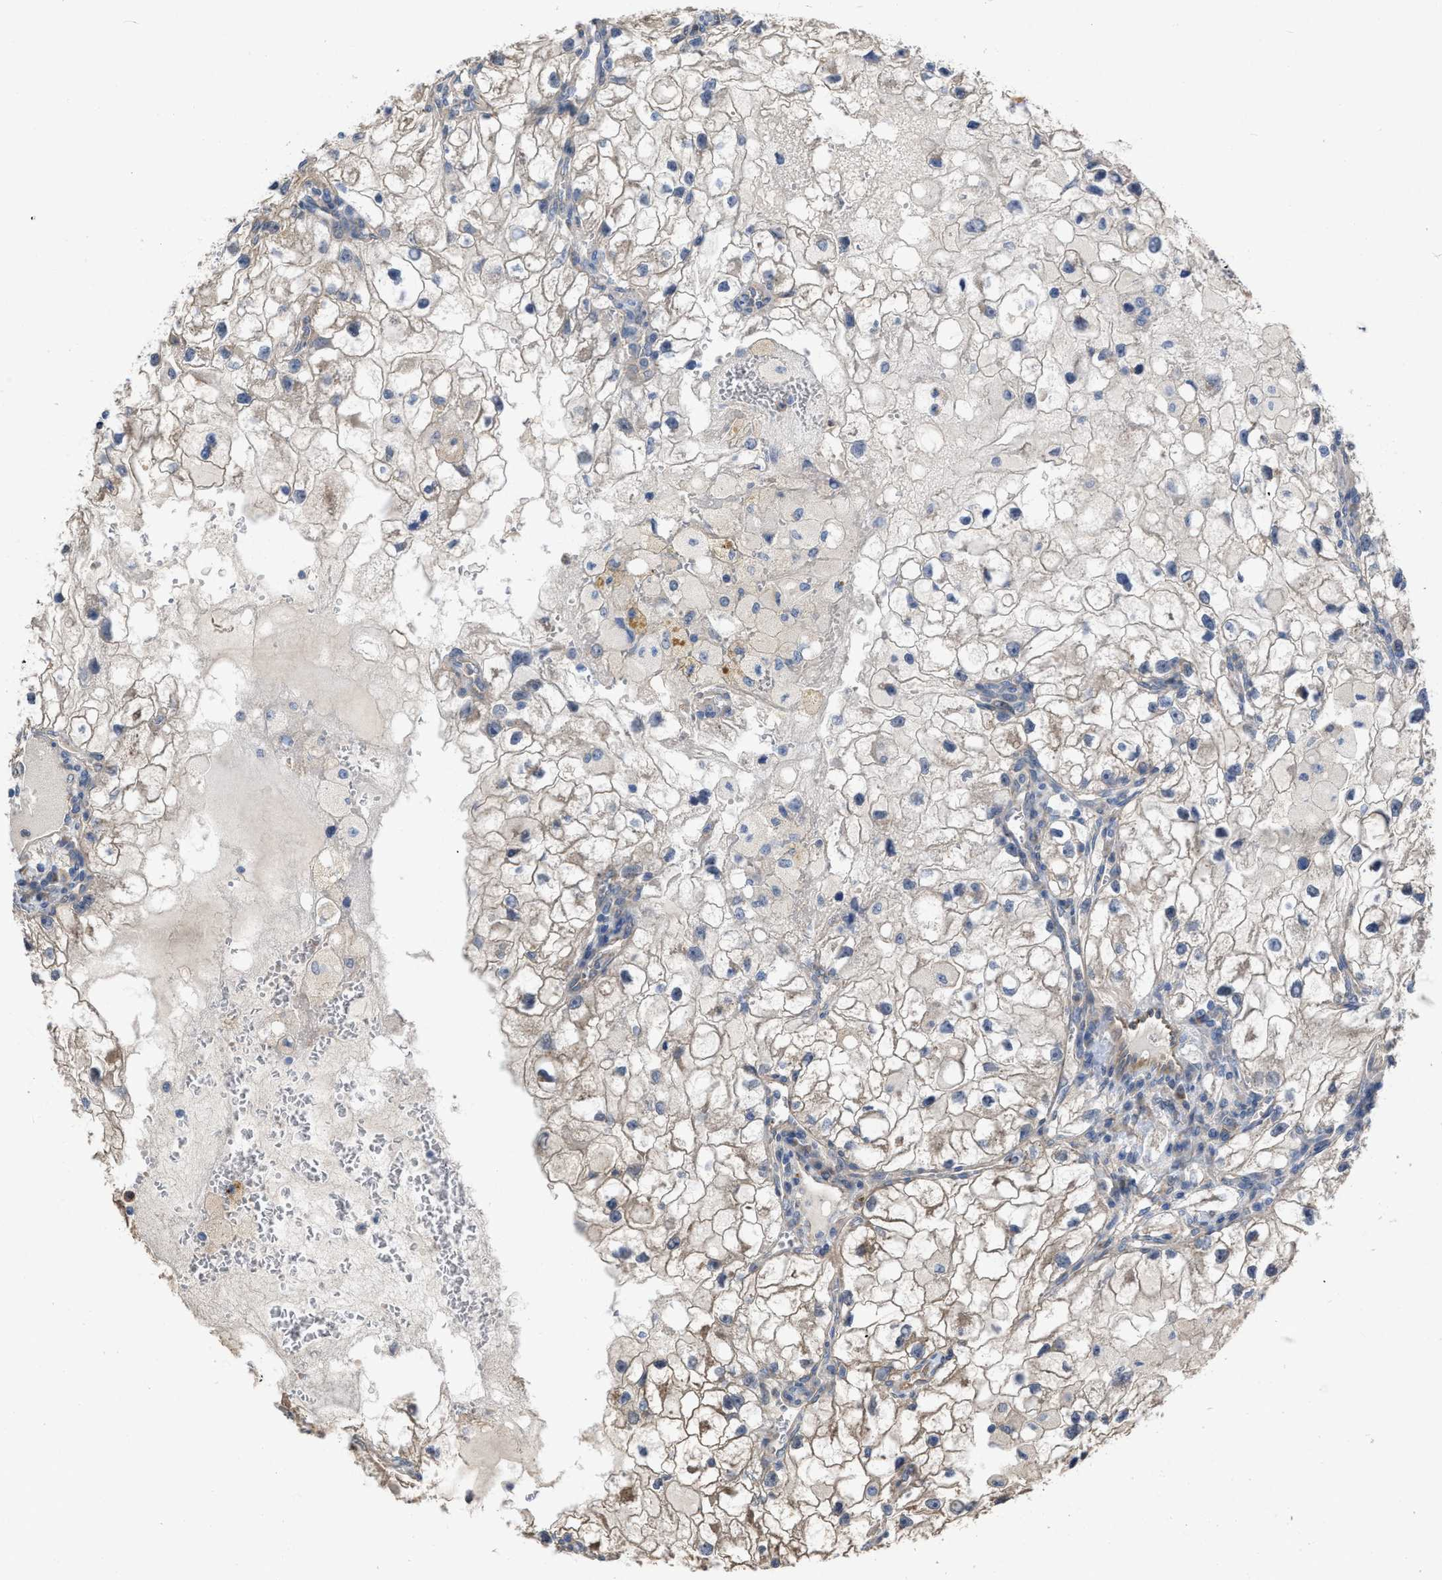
{"staining": {"intensity": "weak", "quantity": "25%-75%", "location": "cytoplasmic/membranous"}, "tissue": "renal cancer", "cell_type": "Tumor cells", "image_type": "cancer", "snomed": [{"axis": "morphology", "description": "Adenocarcinoma, NOS"}, {"axis": "topography", "description": "Kidney"}], "caption": "Protein expression analysis of renal adenocarcinoma displays weak cytoplasmic/membranous expression in approximately 25%-75% of tumor cells. (IHC, brightfield microscopy, high magnification).", "gene": "SLC4A11", "patient": {"sex": "female", "age": 70}}